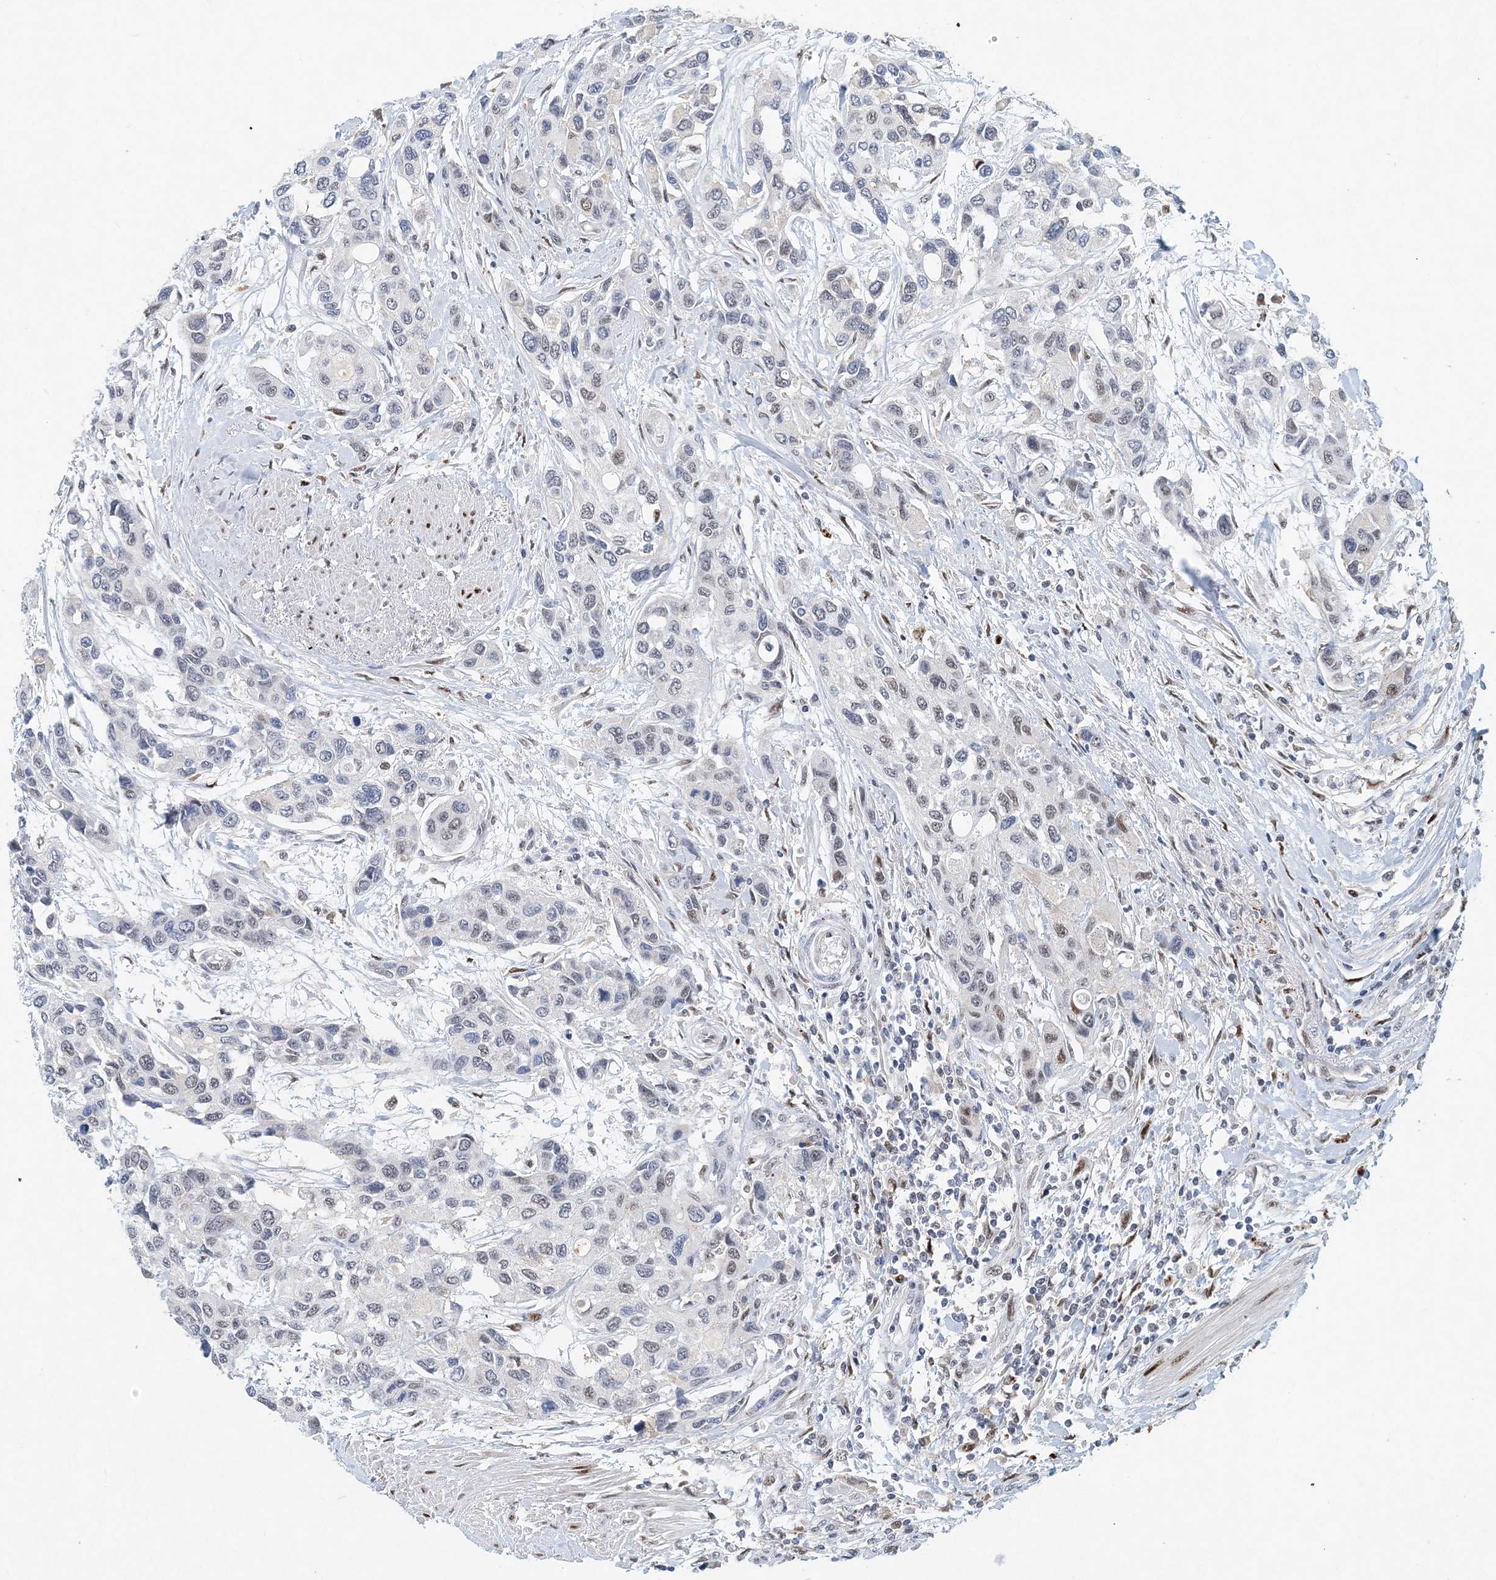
{"staining": {"intensity": "negative", "quantity": "none", "location": "none"}, "tissue": "urothelial cancer", "cell_type": "Tumor cells", "image_type": "cancer", "snomed": [{"axis": "morphology", "description": "Normal tissue, NOS"}, {"axis": "morphology", "description": "Urothelial carcinoma, High grade"}, {"axis": "topography", "description": "Vascular tissue"}, {"axis": "topography", "description": "Urinary bladder"}], "caption": "Immunohistochemistry histopathology image of human urothelial cancer stained for a protein (brown), which reveals no positivity in tumor cells. The staining was performed using DAB to visualize the protein expression in brown, while the nuclei were stained in blue with hematoxylin (Magnification: 20x).", "gene": "KPNA4", "patient": {"sex": "female", "age": 56}}